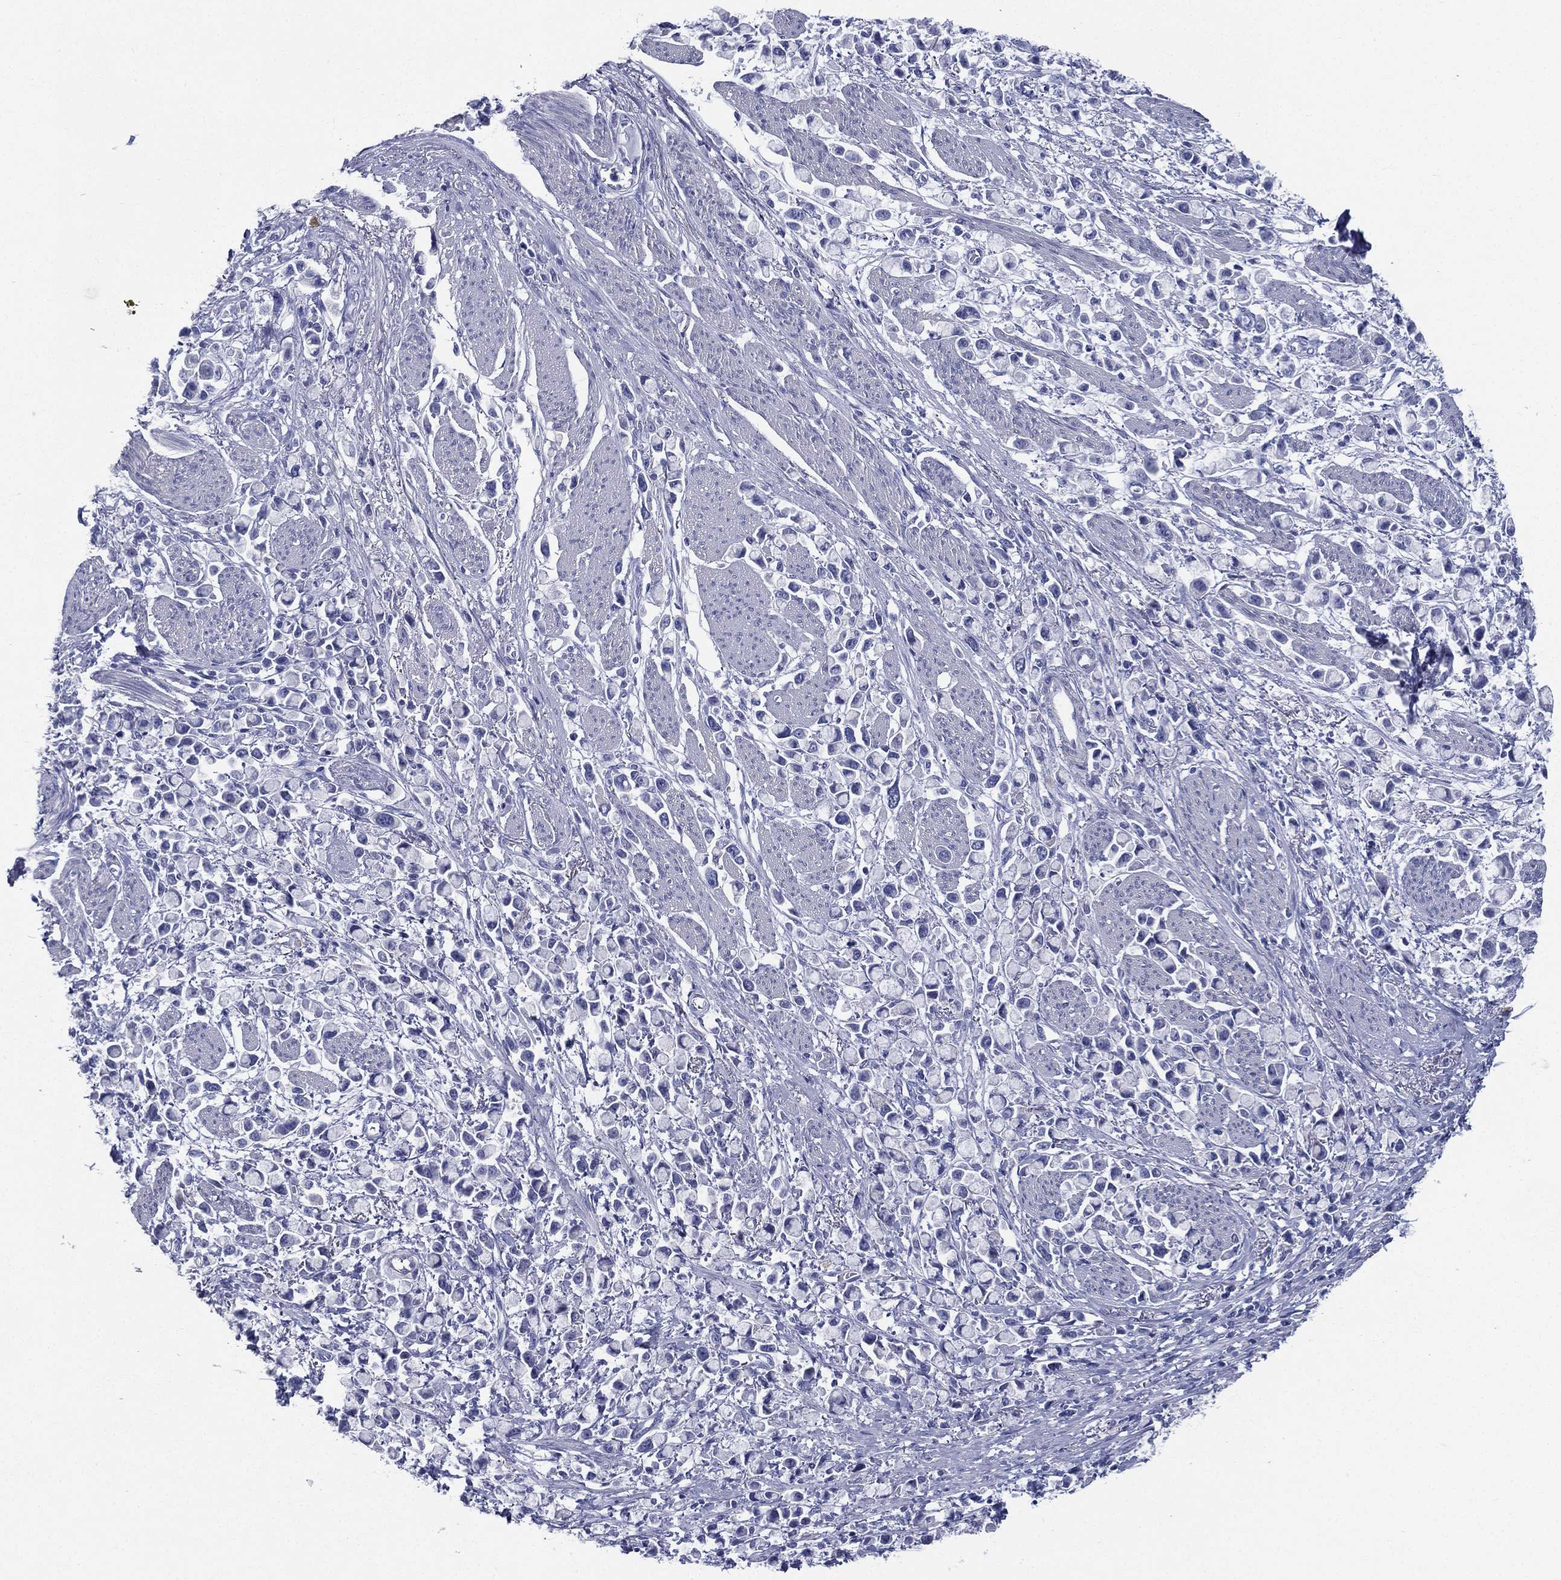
{"staining": {"intensity": "negative", "quantity": "none", "location": "none"}, "tissue": "stomach cancer", "cell_type": "Tumor cells", "image_type": "cancer", "snomed": [{"axis": "morphology", "description": "Adenocarcinoma, NOS"}, {"axis": "topography", "description": "Stomach"}], "caption": "The micrograph demonstrates no significant expression in tumor cells of stomach cancer (adenocarcinoma).", "gene": "RSPH4A", "patient": {"sex": "female", "age": 81}}